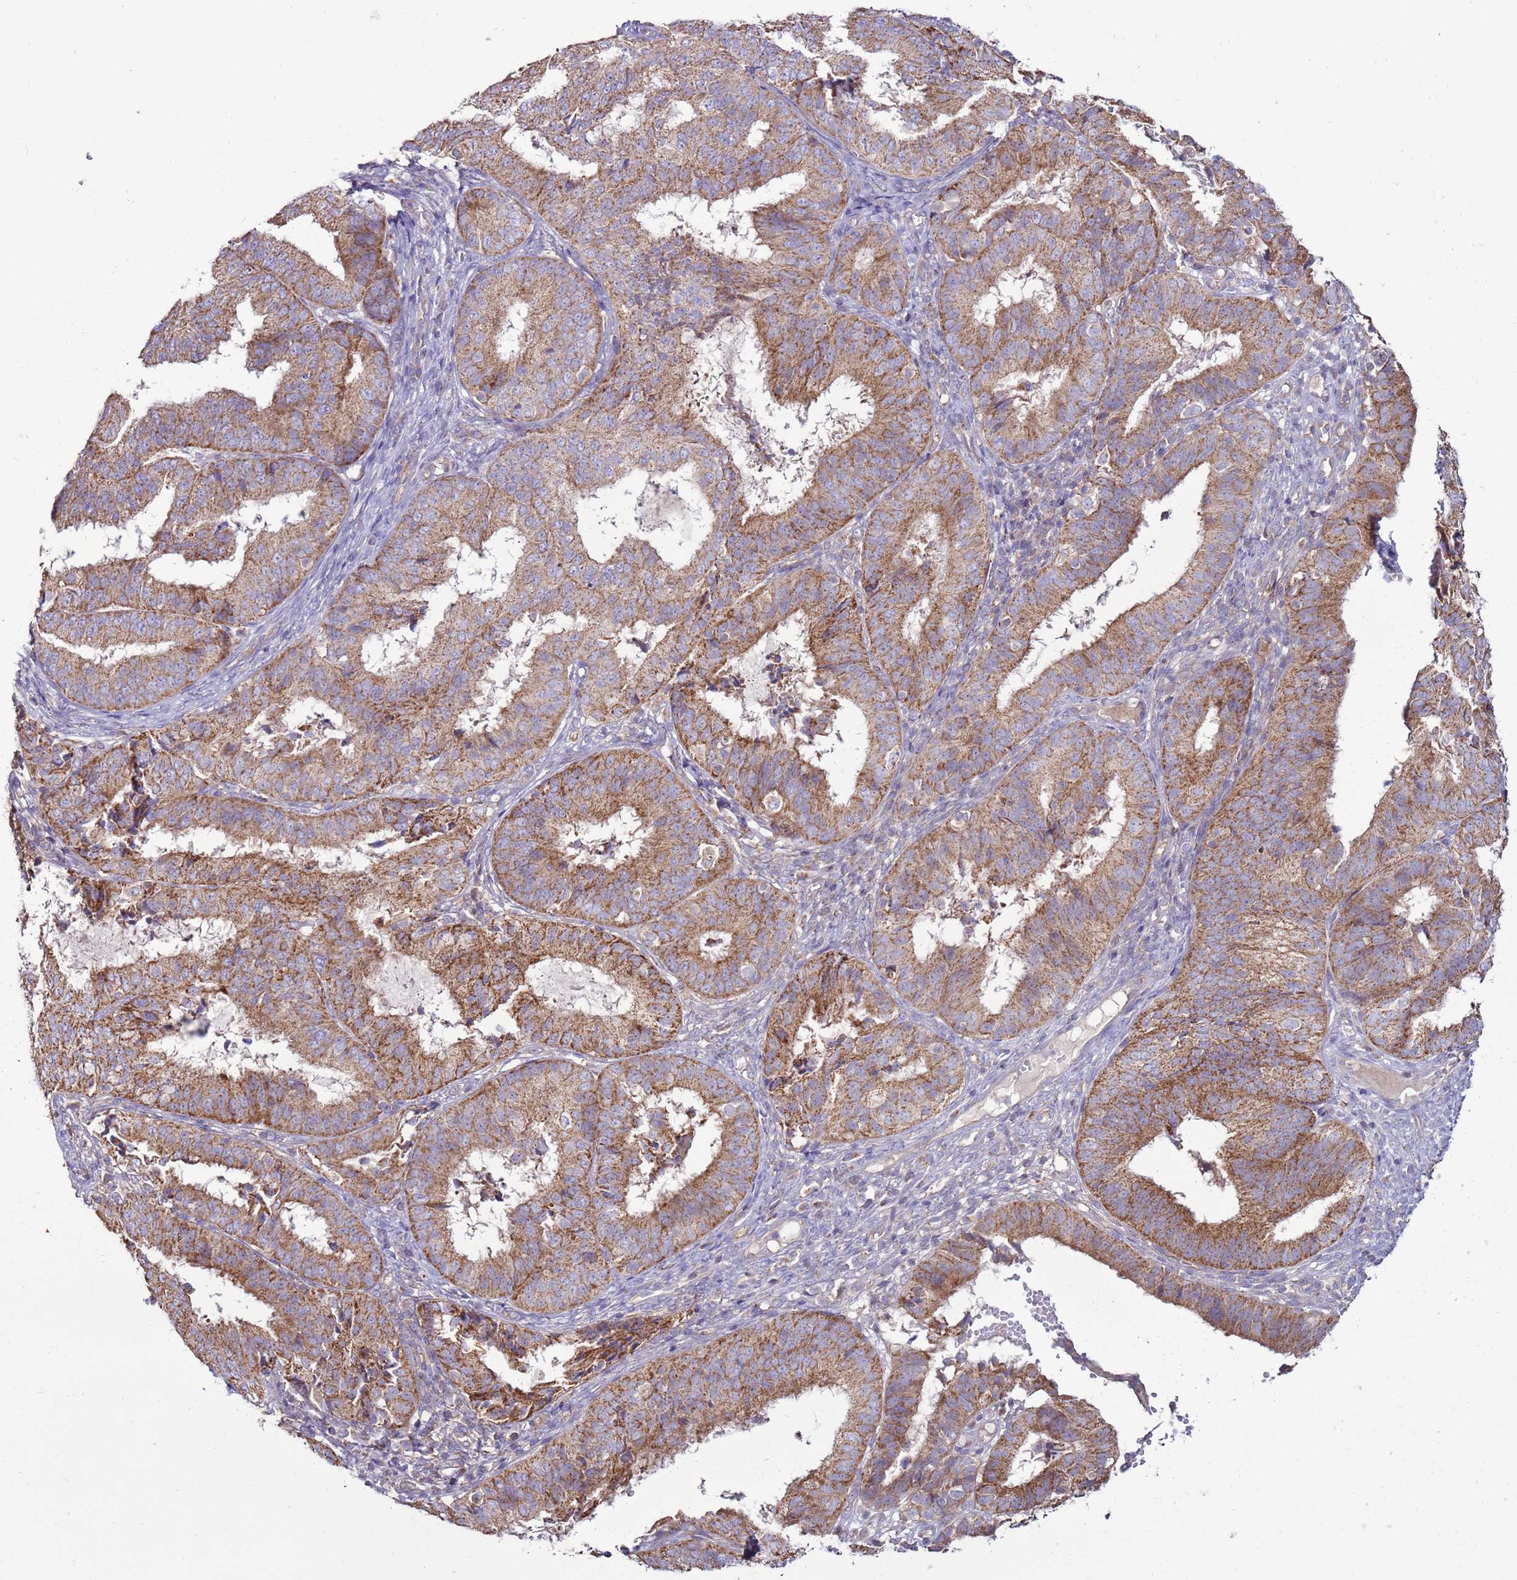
{"staining": {"intensity": "moderate", "quantity": ">75%", "location": "cytoplasmic/membranous"}, "tissue": "endometrial cancer", "cell_type": "Tumor cells", "image_type": "cancer", "snomed": [{"axis": "morphology", "description": "Adenocarcinoma, NOS"}, {"axis": "topography", "description": "Endometrium"}], "caption": "An image of endometrial cancer stained for a protein shows moderate cytoplasmic/membranous brown staining in tumor cells.", "gene": "TRAPPC4", "patient": {"sex": "female", "age": 51}}